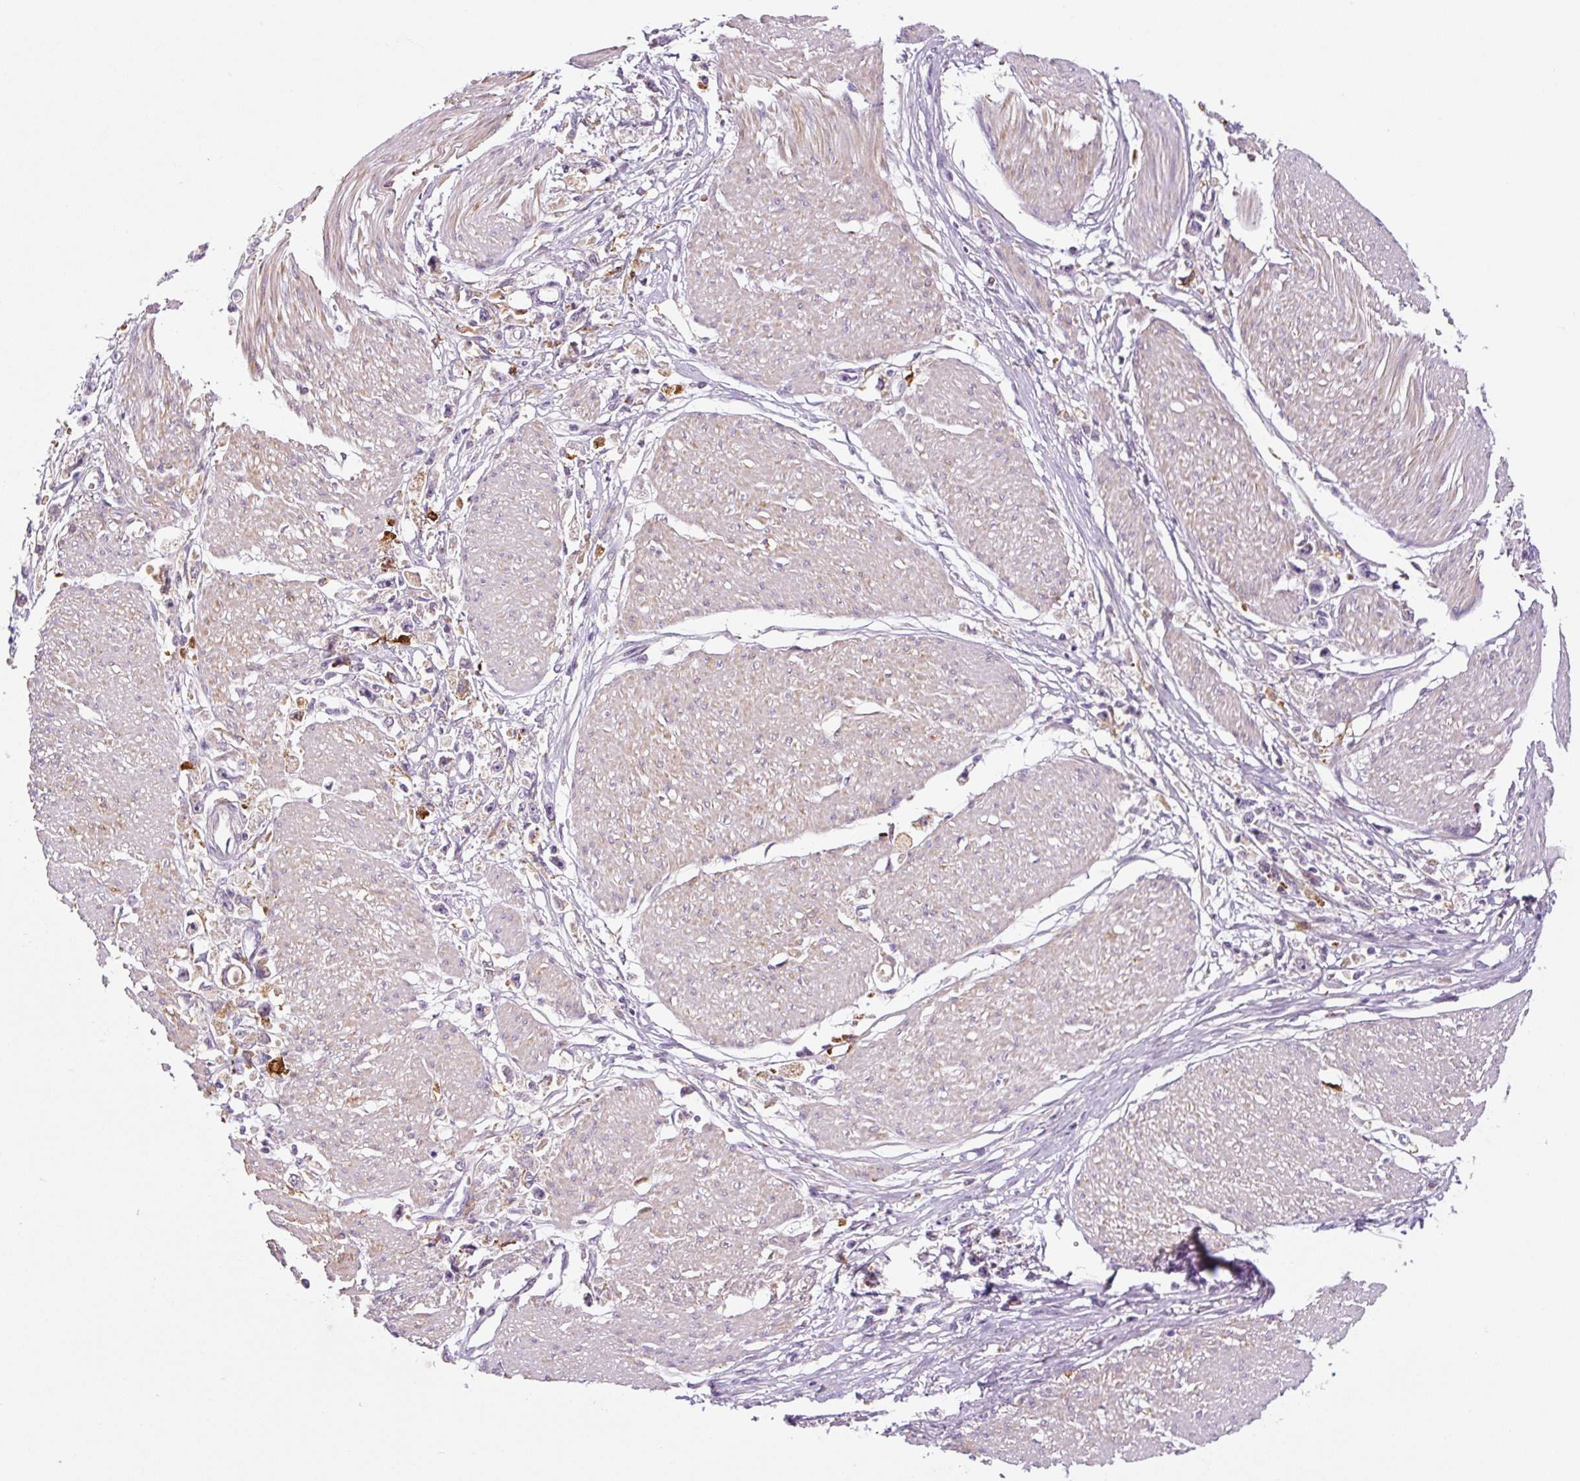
{"staining": {"intensity": "weak", "quantity": "<25%", "location": "cytoplasmic/membranous"}, "tissue": "stomach cancer", "cell_type": "Tumor cells", "image_type": "cancer", "snomed": [{"axis": "morphology", "description": "Adenocarcinoma, NOS"}, {"axis": "topography", "description": "Stomach"}], "caption": "Histopathology image shows no protein expression in tumor cells of stomach cancer tissue. (Brightfield microscopy of DAB immunohistochemistry at high magnification).", "gene": "FUT10", "patient": {"sex": "female", "age": 59}}